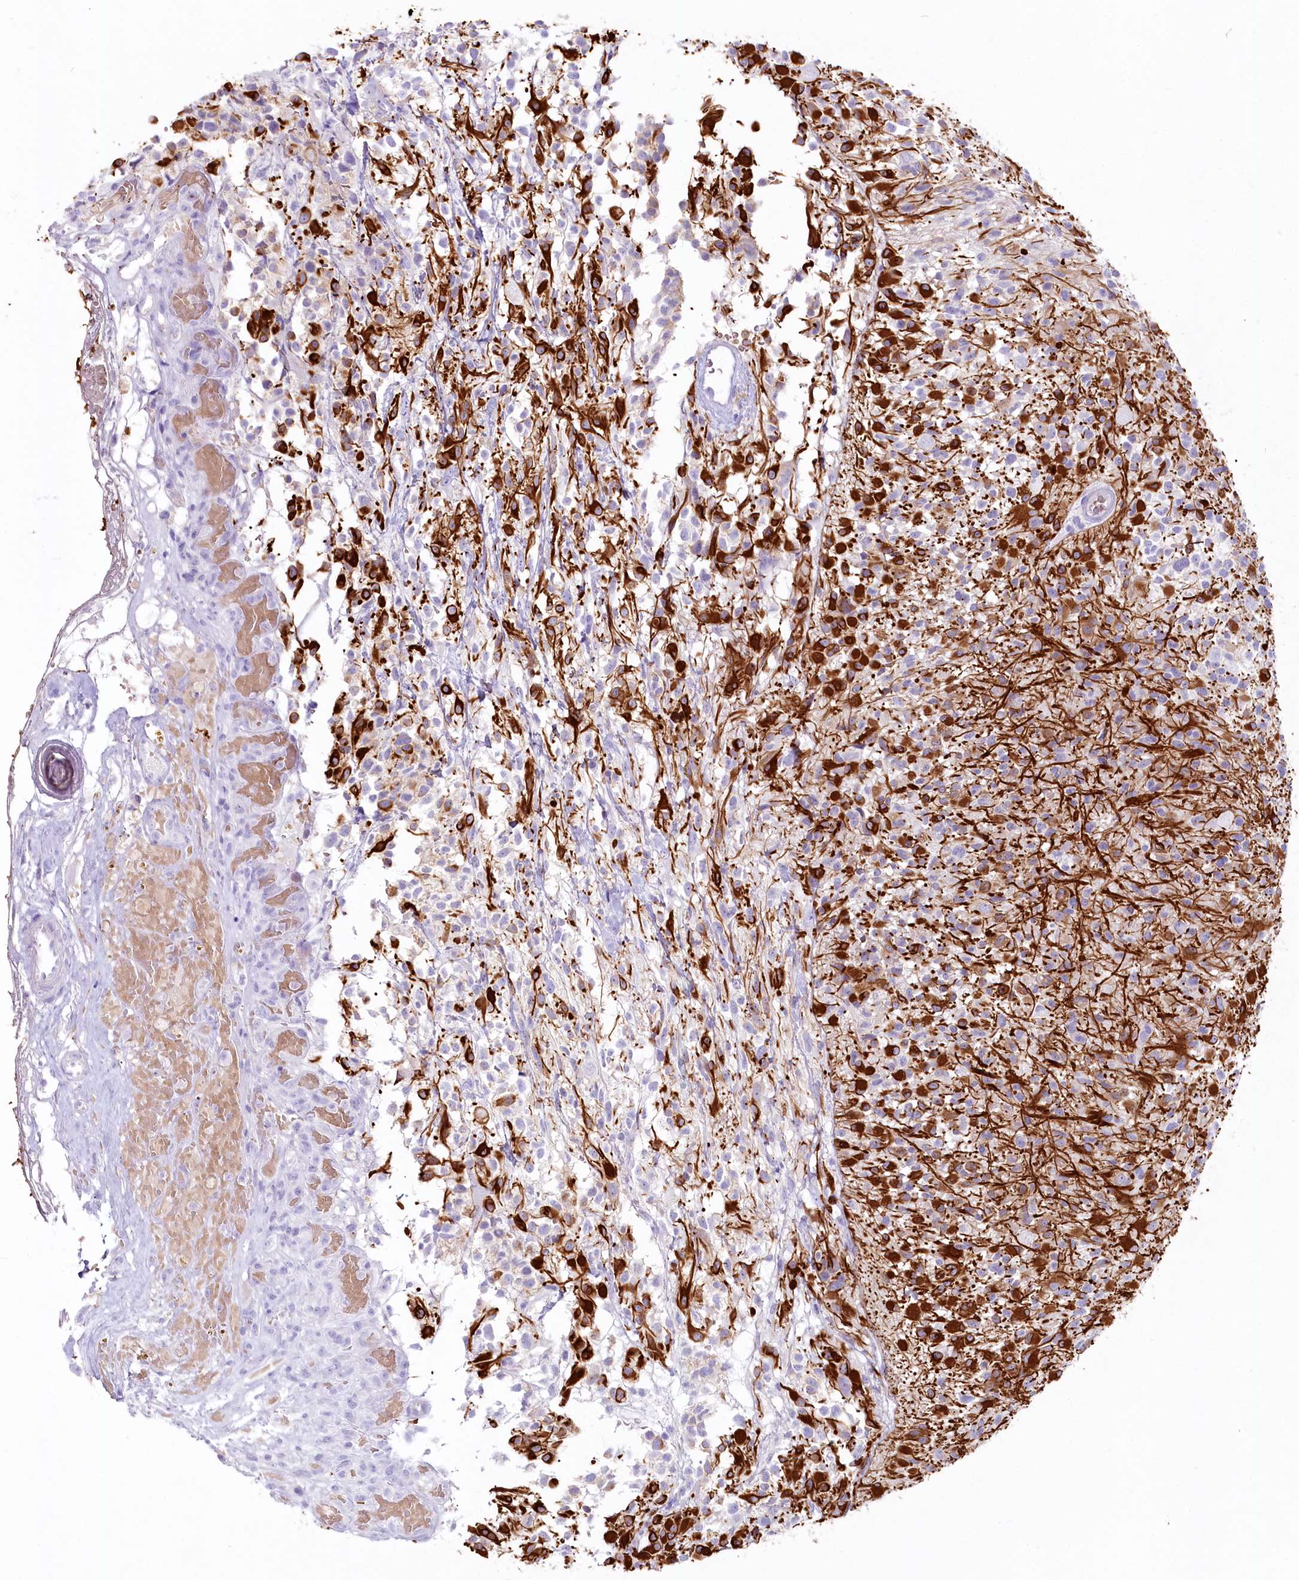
{"staining": {"intensity": "strong", "quantity": "25%-75%", "location": "cytoplasmic/membranous"}, "tissue": "glioma", "cell_type": "Tumor cells", "image_type": "cancer", "snomed": [{"axis": "morphology", "description": "Glioma, malignant, High grade"}, {"axis": "morphology", "description": "Glioblastoma, NOS"}, {"axis": "topography", "description": "Brain"}], "caption": "A high amount of strong cytoplasmic/membranous expression is present in approximately 25%-75% of tumor cells in glioma tissue. (brown staining indicates protein expression, while blue staining denotes nuclei).", "gene": "IFIT5", "patient": {"sex": "male", "age": 60}}